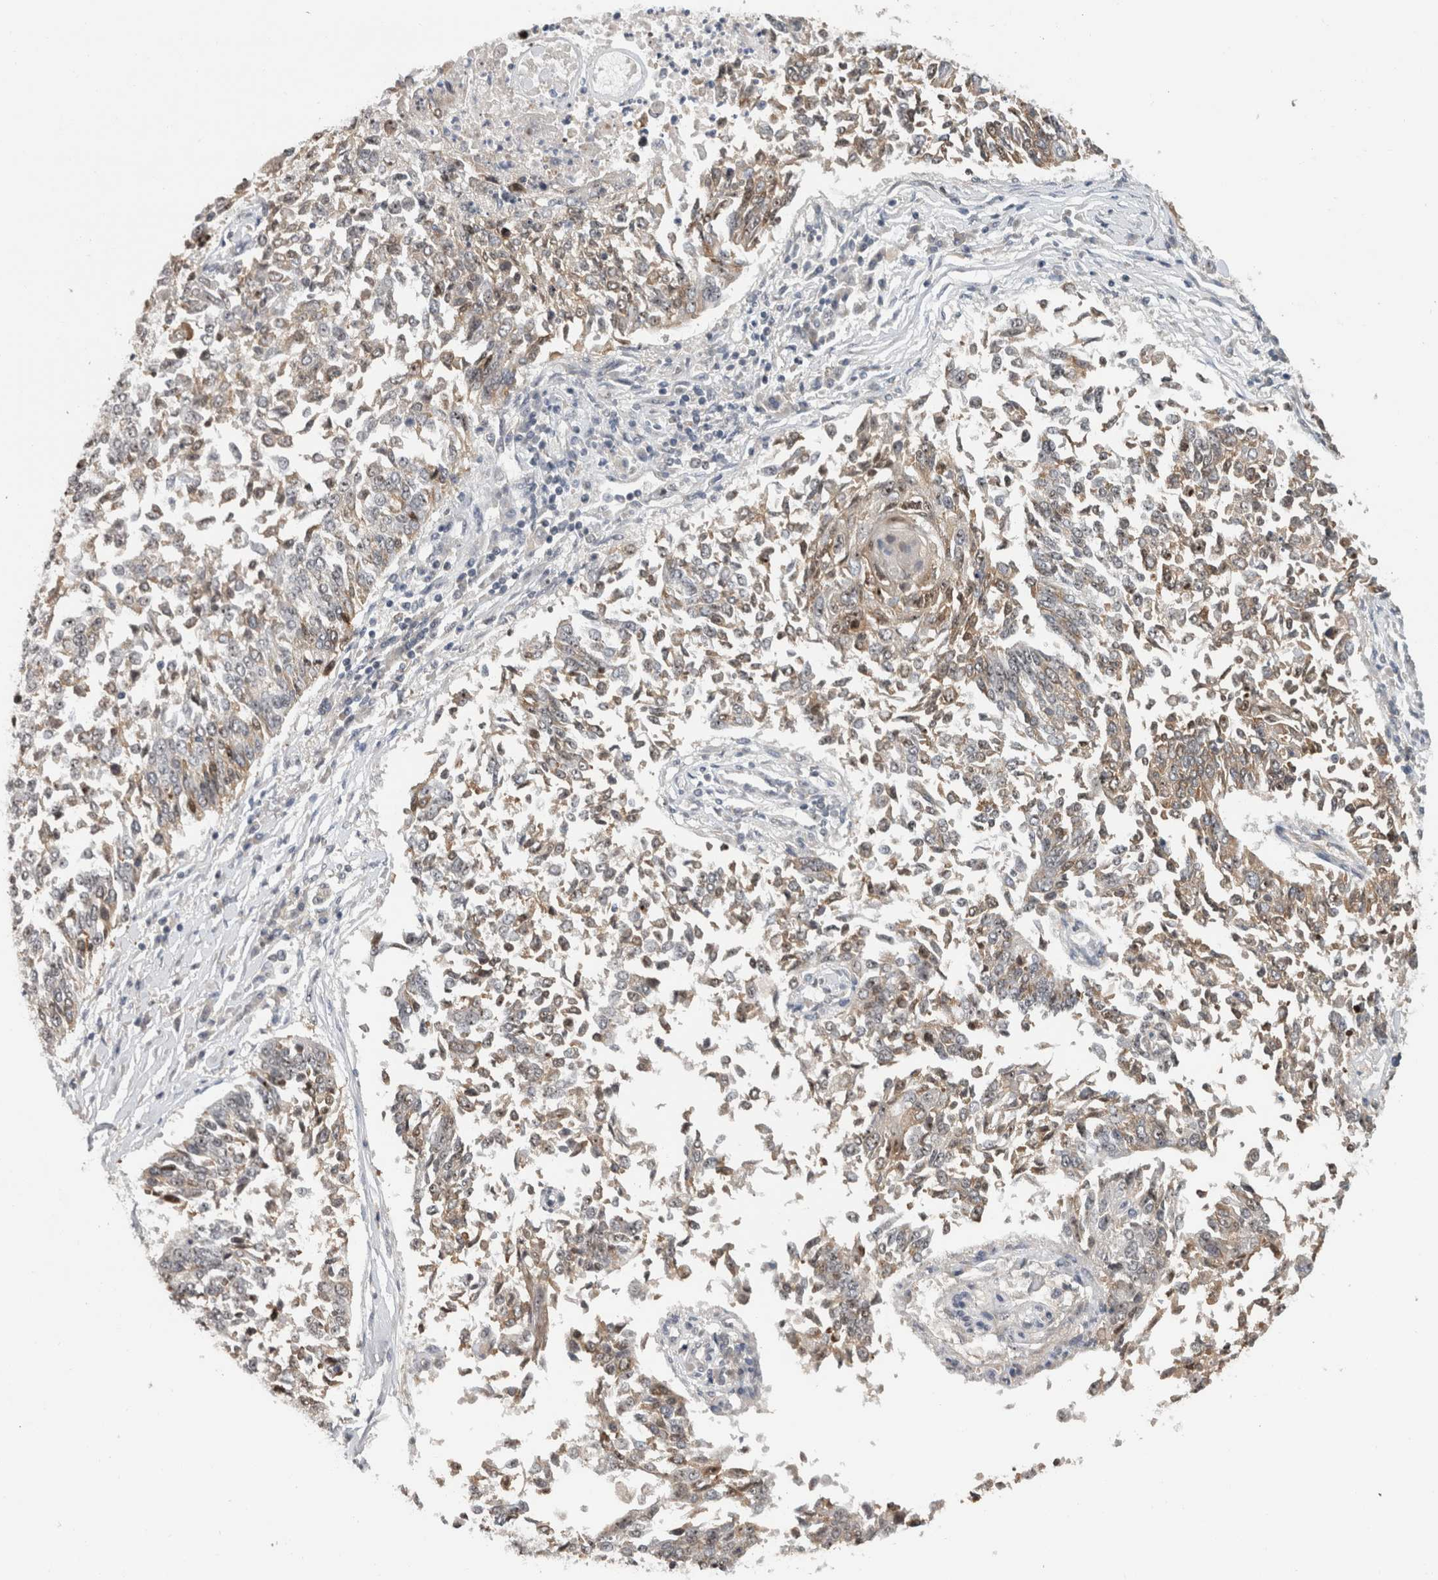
{"staining": {"intensity": "moderate", "quantity": "<25%", "location": "cytoplasmic/membranous,nuclear"}, "tissue": "lung cancer", "cell_type": "Tumor cells", "image_type": "cancer", "snomed": [{"axis": "morphology", "description": "Normal tissue, NOS"}, {"axis": "morphology", "description": "Squamous cell carcinoma, NOS"}, {"axis": "topography", "description": "Cartilage tissue"}, {"axis": "topography", "description": "Bronchus"}, {"axis": "topography", "description": "Lung"}, {"axis": "topography", "description": "Peripheral nerve tissue"}], "caption": "Immunohistochemistry (IHC) of lung cancer shows low levels of moderate cytoplasmic/membranous and nuclear staining in approximately <25% of tumor cells.", "gene": "RBM28", "patient": {"sex": "female", "age": 49}}